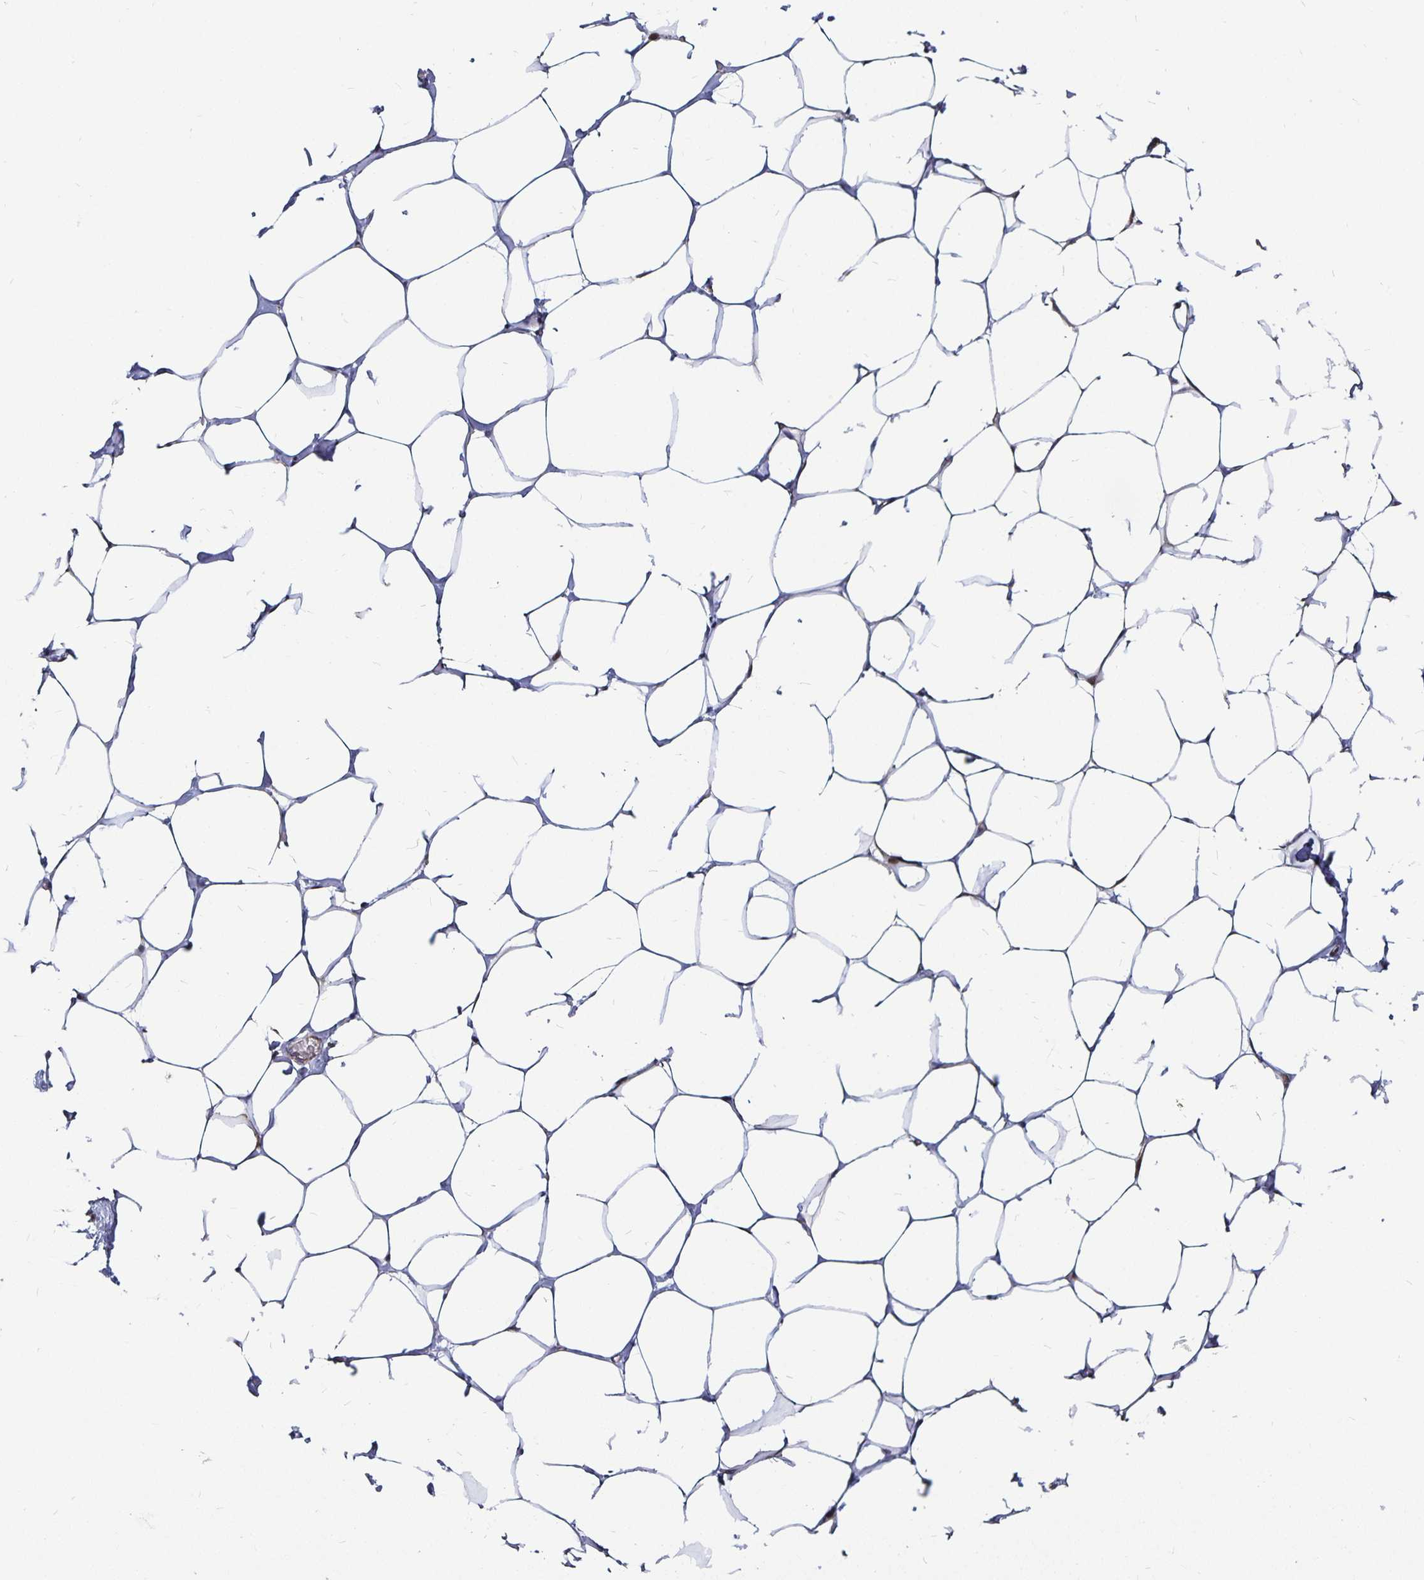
{"staining": {"intensity": "negative", "quantity": "none", "location": "none"}, "tissue": "breast", "cell_type": "Adipocytes", "image_type": "normal", "snomed": [{"axis": "morphology", "description": "Normal tissue, NOS"}, {"axis": "topography", "description": "Breast"}], "caption": "Immunohistochemistry of normal human breast shows no expression in adipocytes.", "gene": "CYP27A1", "patient": {"sex": "female", "age": 27}}